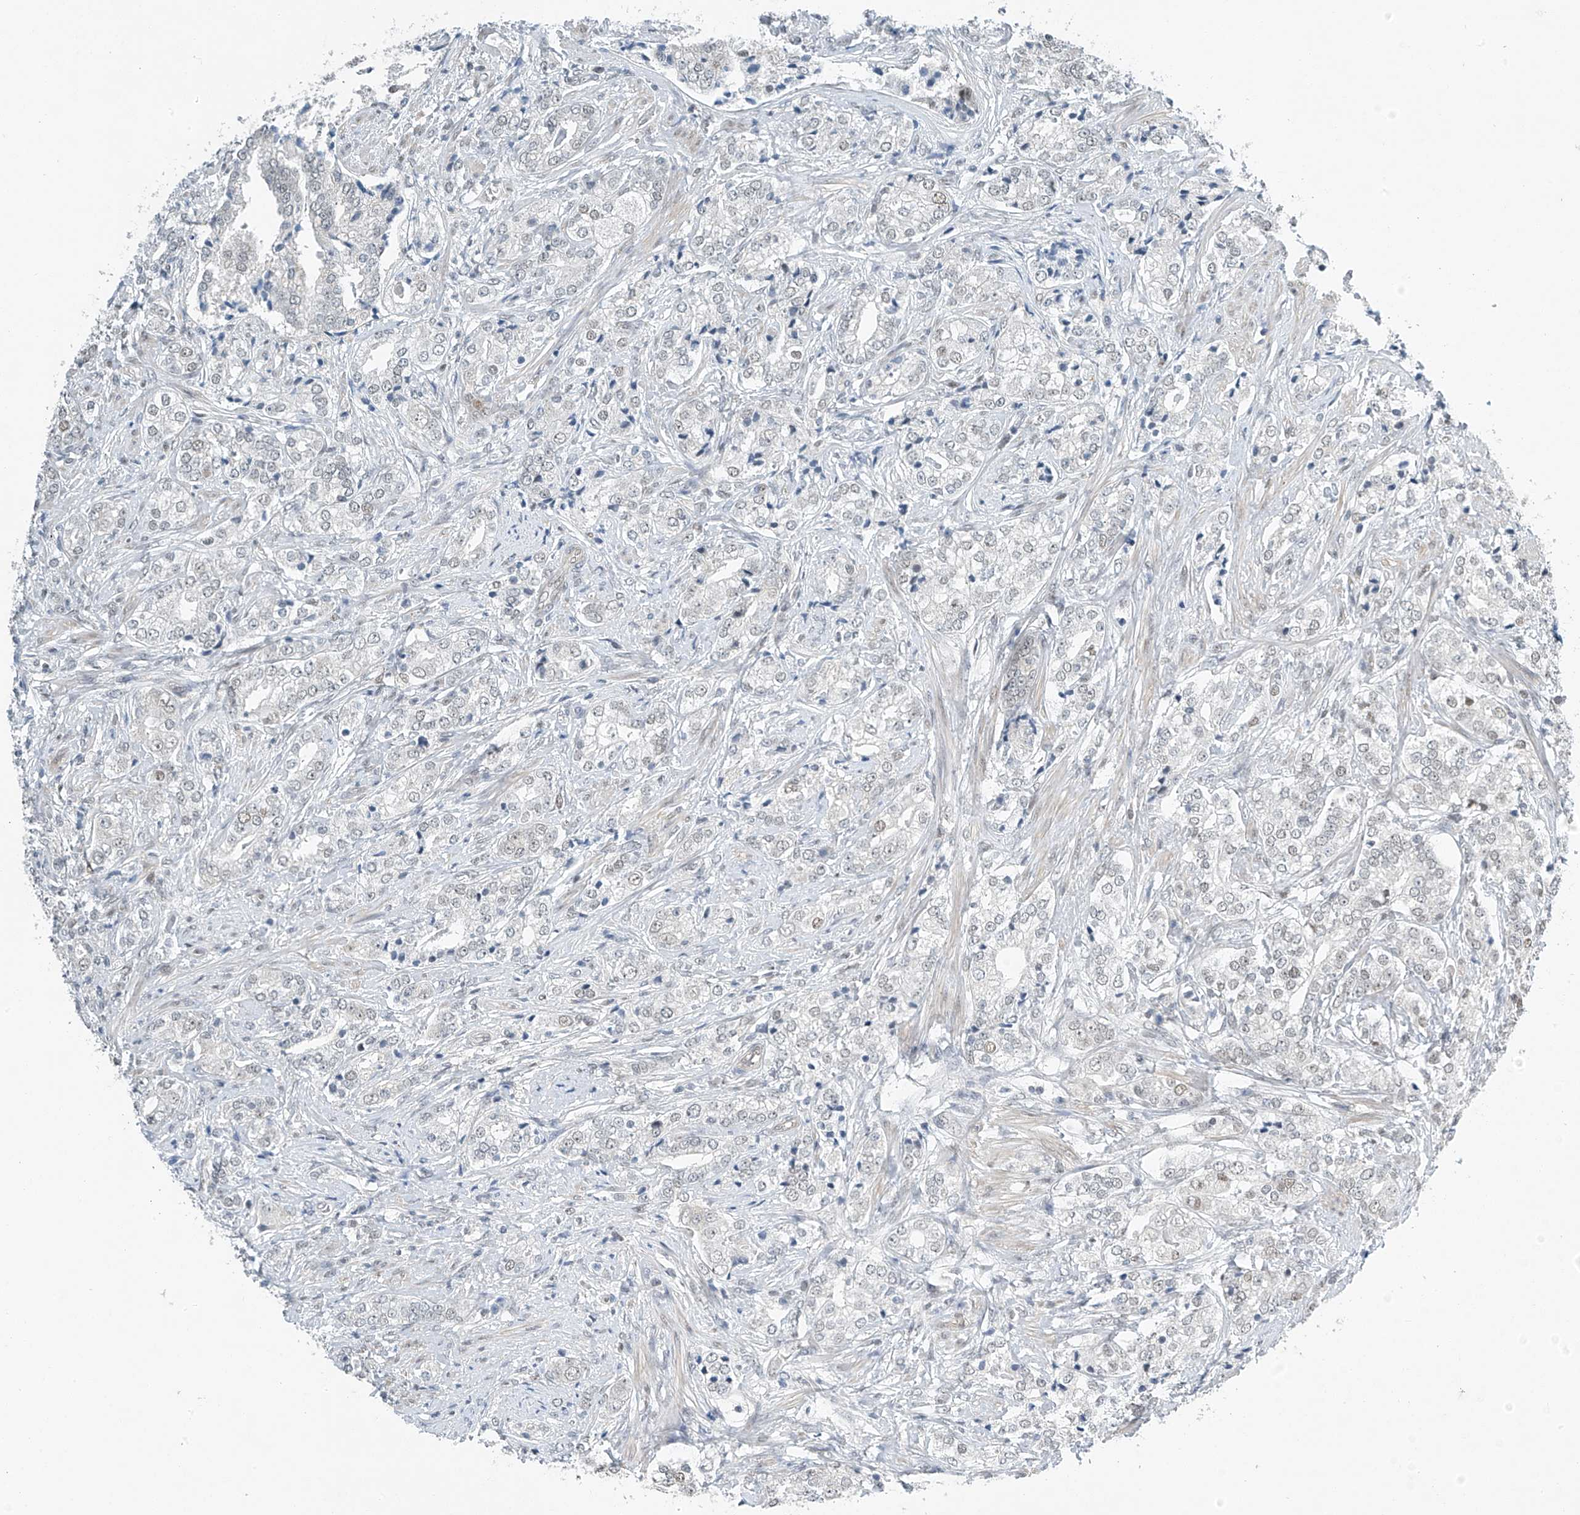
{"staining": {"intensity": "weak", "quantity": "25%-75%", "location": "nuclear"}, "tissue": "prostate cancer", "cell_type": "Tumor cells", "image_type": "cancer", "snomed": [{"axis": "morphology", "description": "Adenocarcinoma, High grade"}, {"axis": "topography", "description": "Prostate"}], "caption": "A micrograph of high-grade adenocarcinoma (prostate) stained for a protein displays weak nuclear brown staining in tumor cells. The staining is performed using DAB brown chromogen to label protein expression. The nuclei are counter-stained blue using hematoxylin.", "gene": "TAF8", "patient": {"sex": "male", "age": 69}}